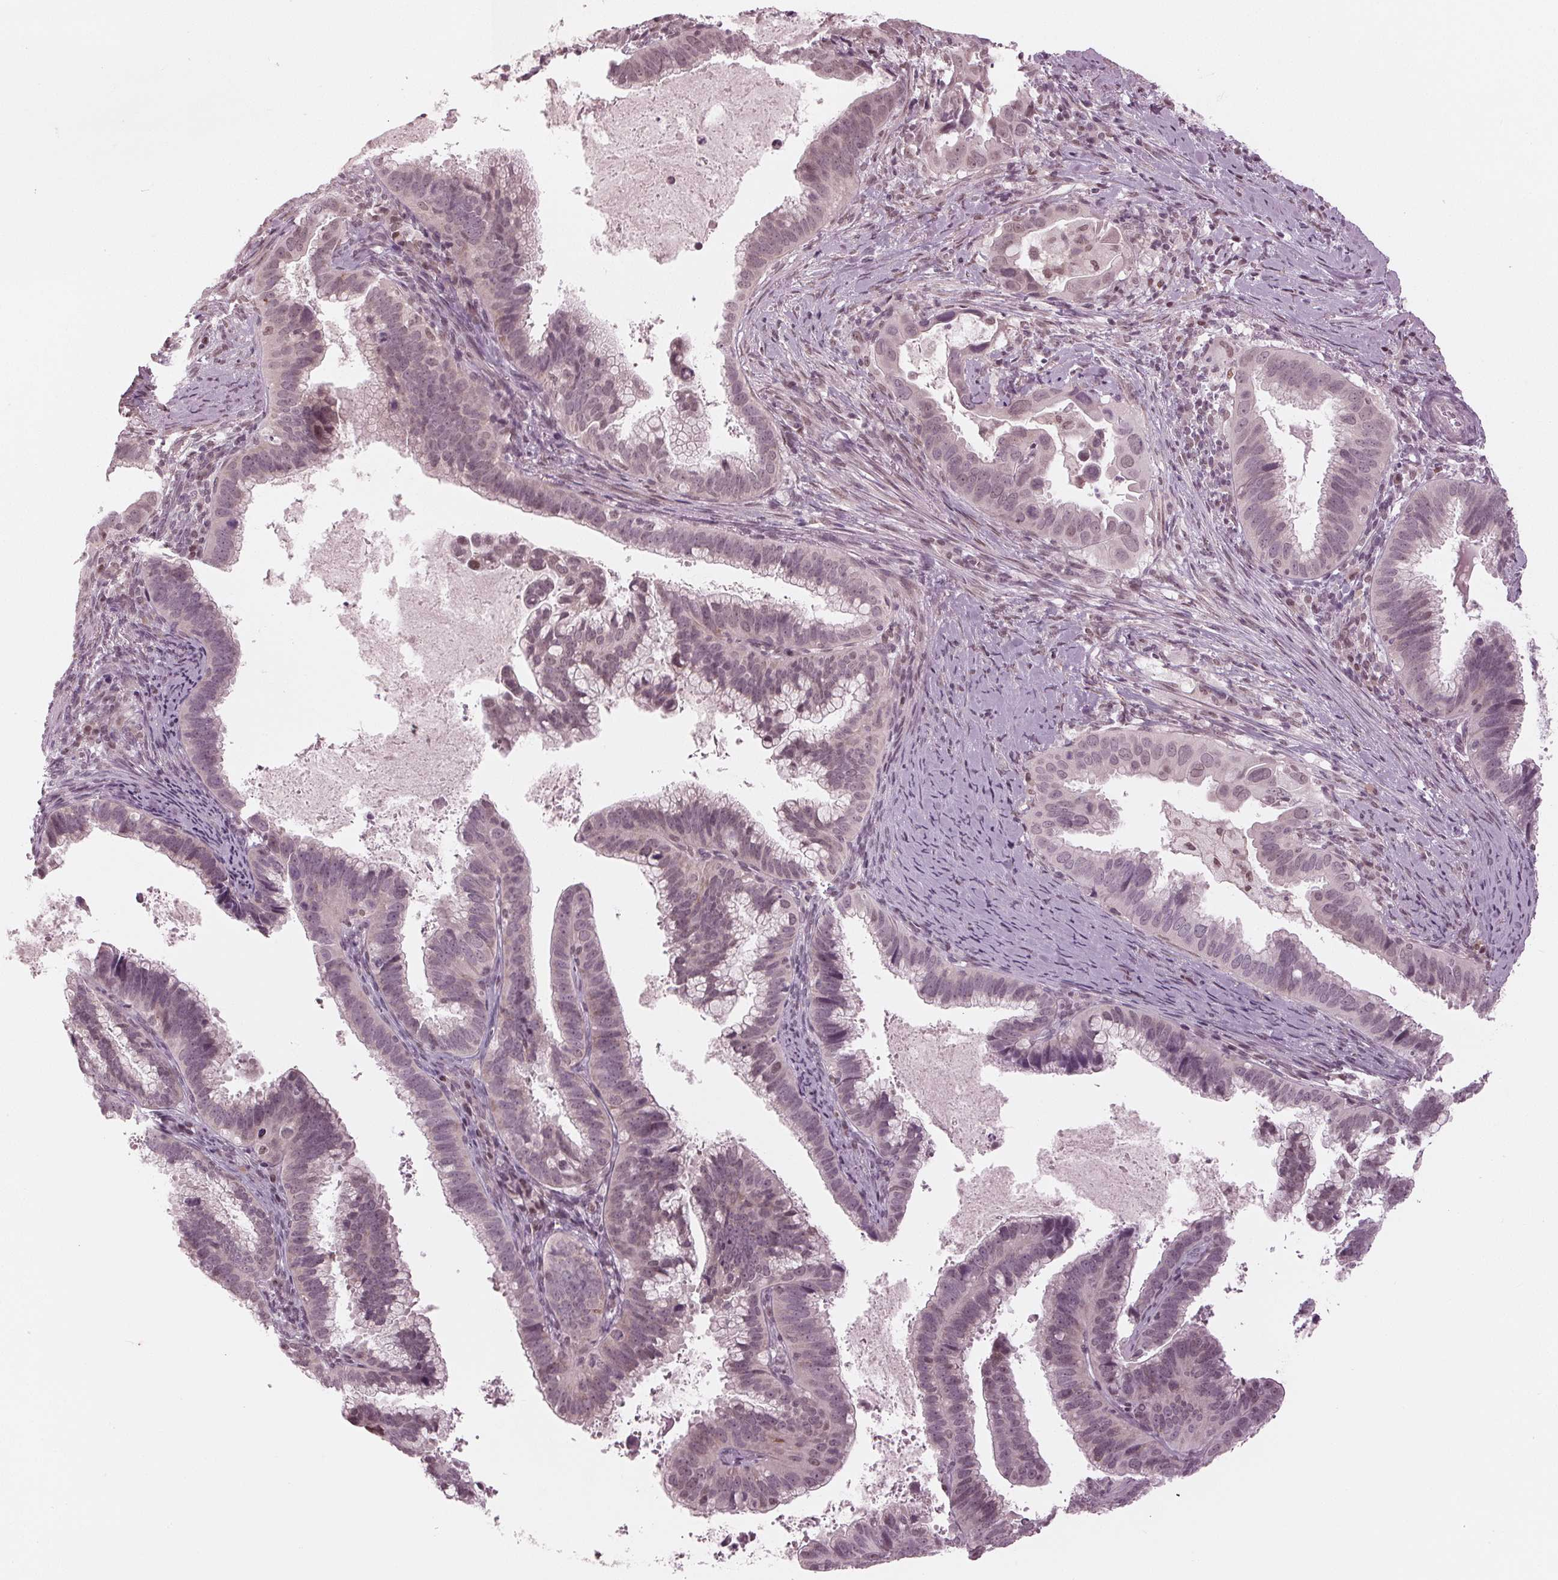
{"staining": {"intensity": "weak", "quantity": "<25%", "location": "nuclear"}, "tissue": "cervical cancer", "cell_type": "Tumor cells", "image_type": "cancer", "snomed": [{"axis": "morphology", "description": "Adenocarcinoma, NOS"}, {"axis": "topography", "description": "Cervix"}], "caption": "High power microscopy photomicrograph of an IHC image of cervical cancer, revealing no significant expression in tumor cells.", "gene": "DNMT3L", "patient": {"sex": "female", "age": 61}}